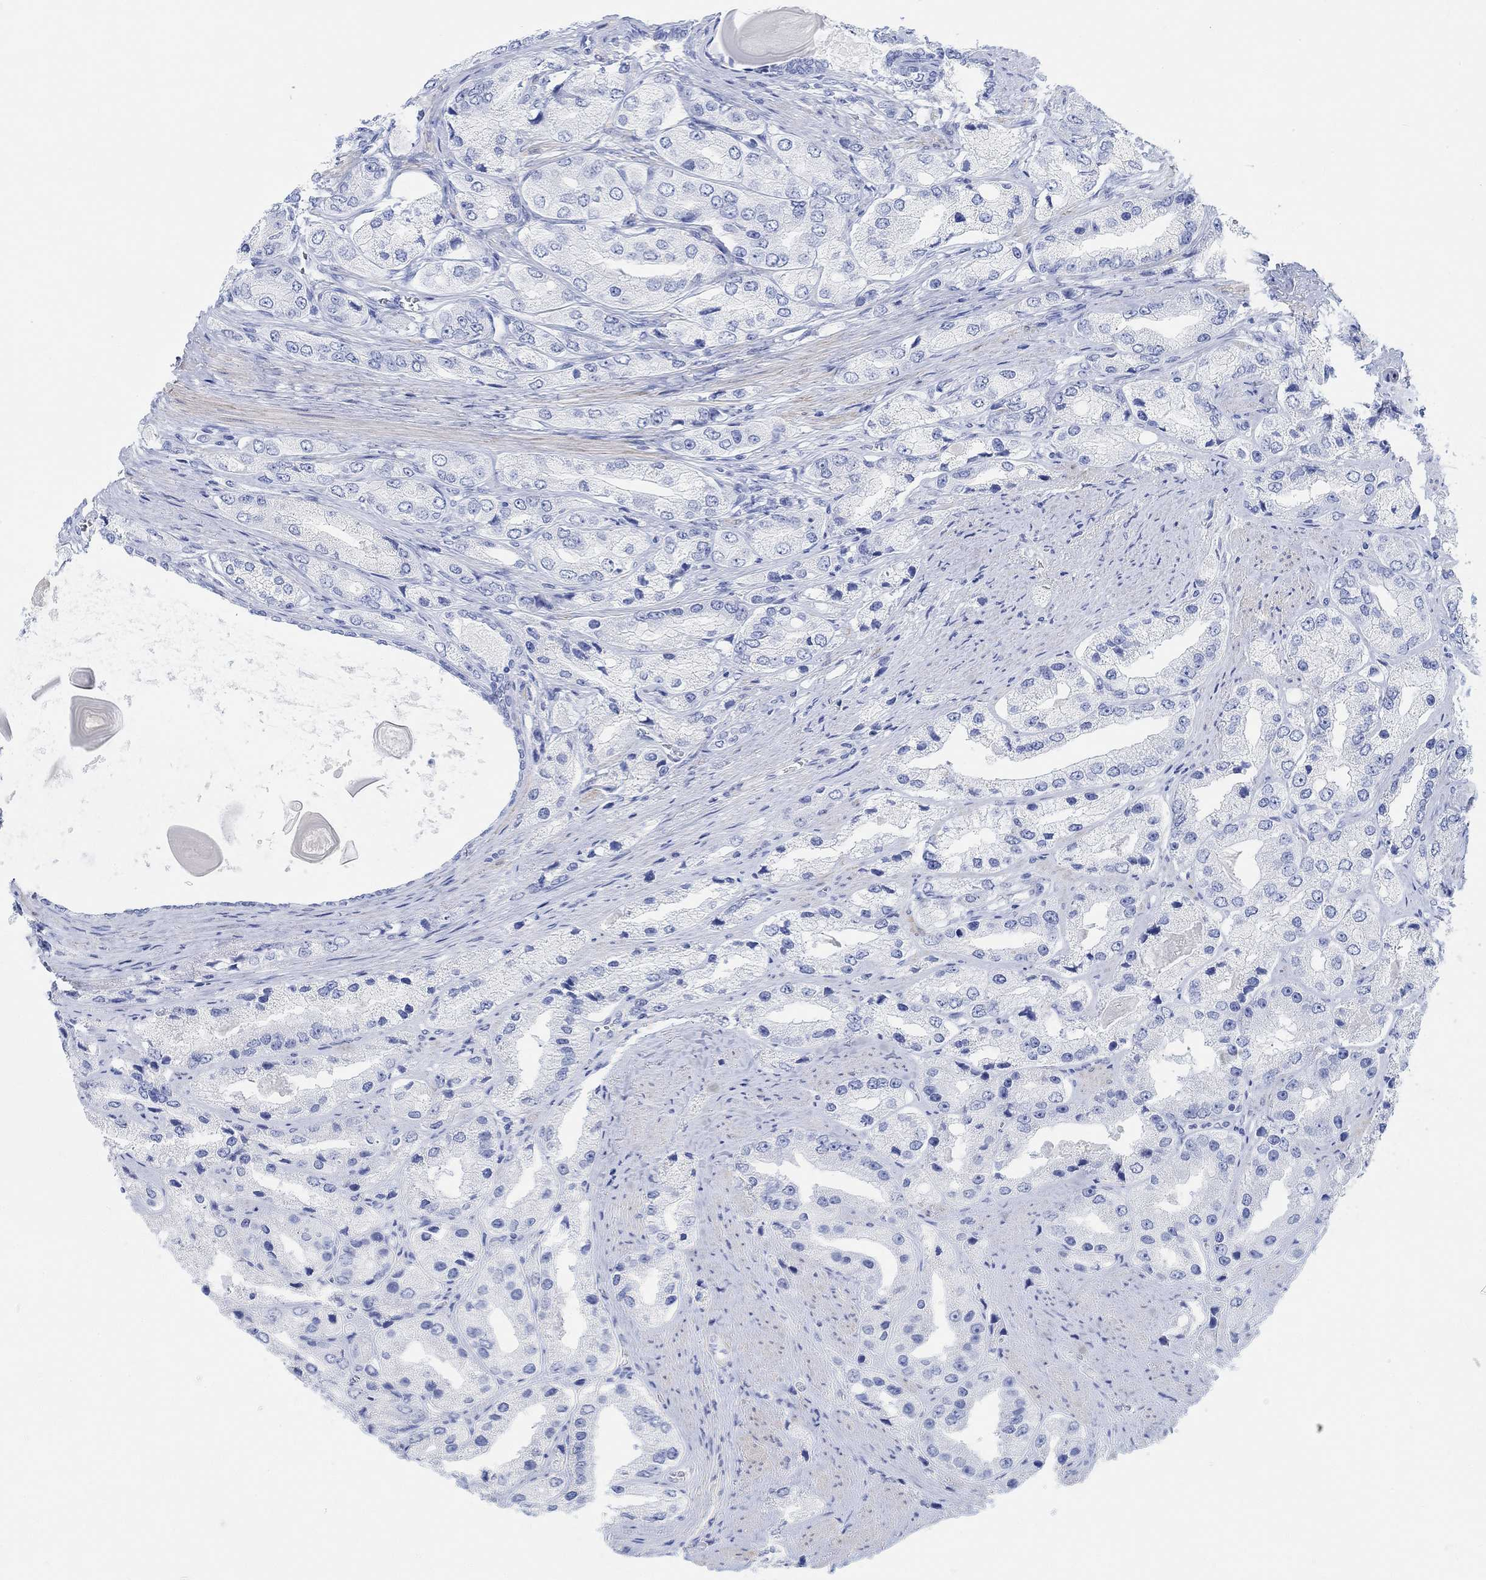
{"staining": {"intensity": "negative", "quantity": "none", "location": "none"}, "tissue": "prostate cancer", "cell_type": "Tumor cells", "image_type": "cancer", "snomed": [{"axis": "morphology", "description": "Adenocarcinoma, Low grade"}, {"axis": "topography", "description": "Prostate"}], "caption": "Tumor cells show no significant protein expression in prostate adenocarcinoma (low-grade).", "gene": "ANKRD33", "patient": {"sex": "male", "age": 69}}